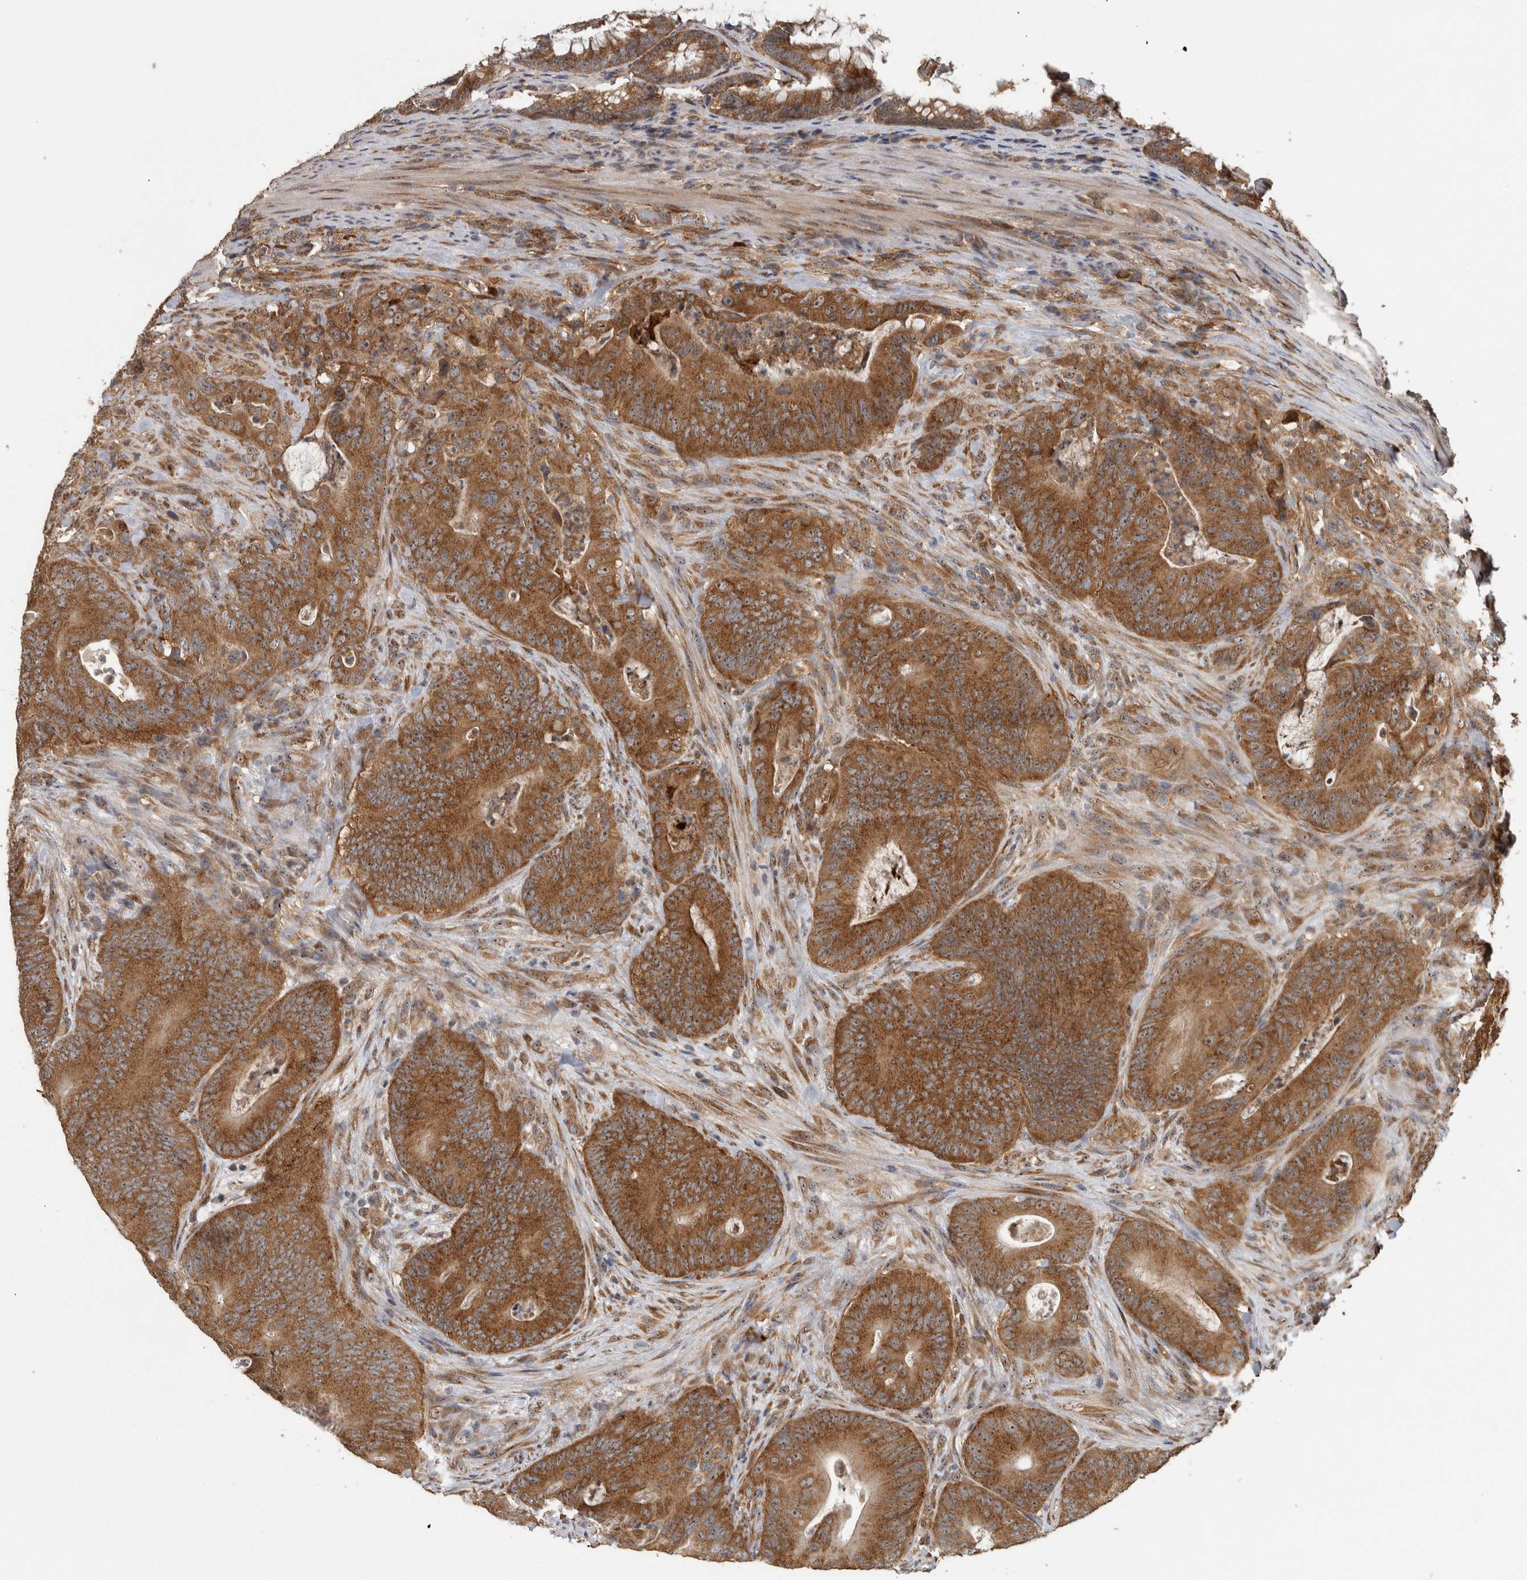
{"staining": {"intensity": "strong", "quantity": ">75%", "location": "cytoplasmic/membranous"}, "tissue": "colorectal cancer", "cell_type": "Tumor cells", "image_type": "cancer", "snomed": [{"axis": "morphology", "description": "Normal tissue, NOS"}, {"axis": "topography", "description": "Colon"}], "caption": "Colorectal cancer tissue displays strong cytoplasmic/membranous positivity in approximately >75% of tumor cells", "gene": "ATXN2", "patient": {"sex": "female", "age": 82}}